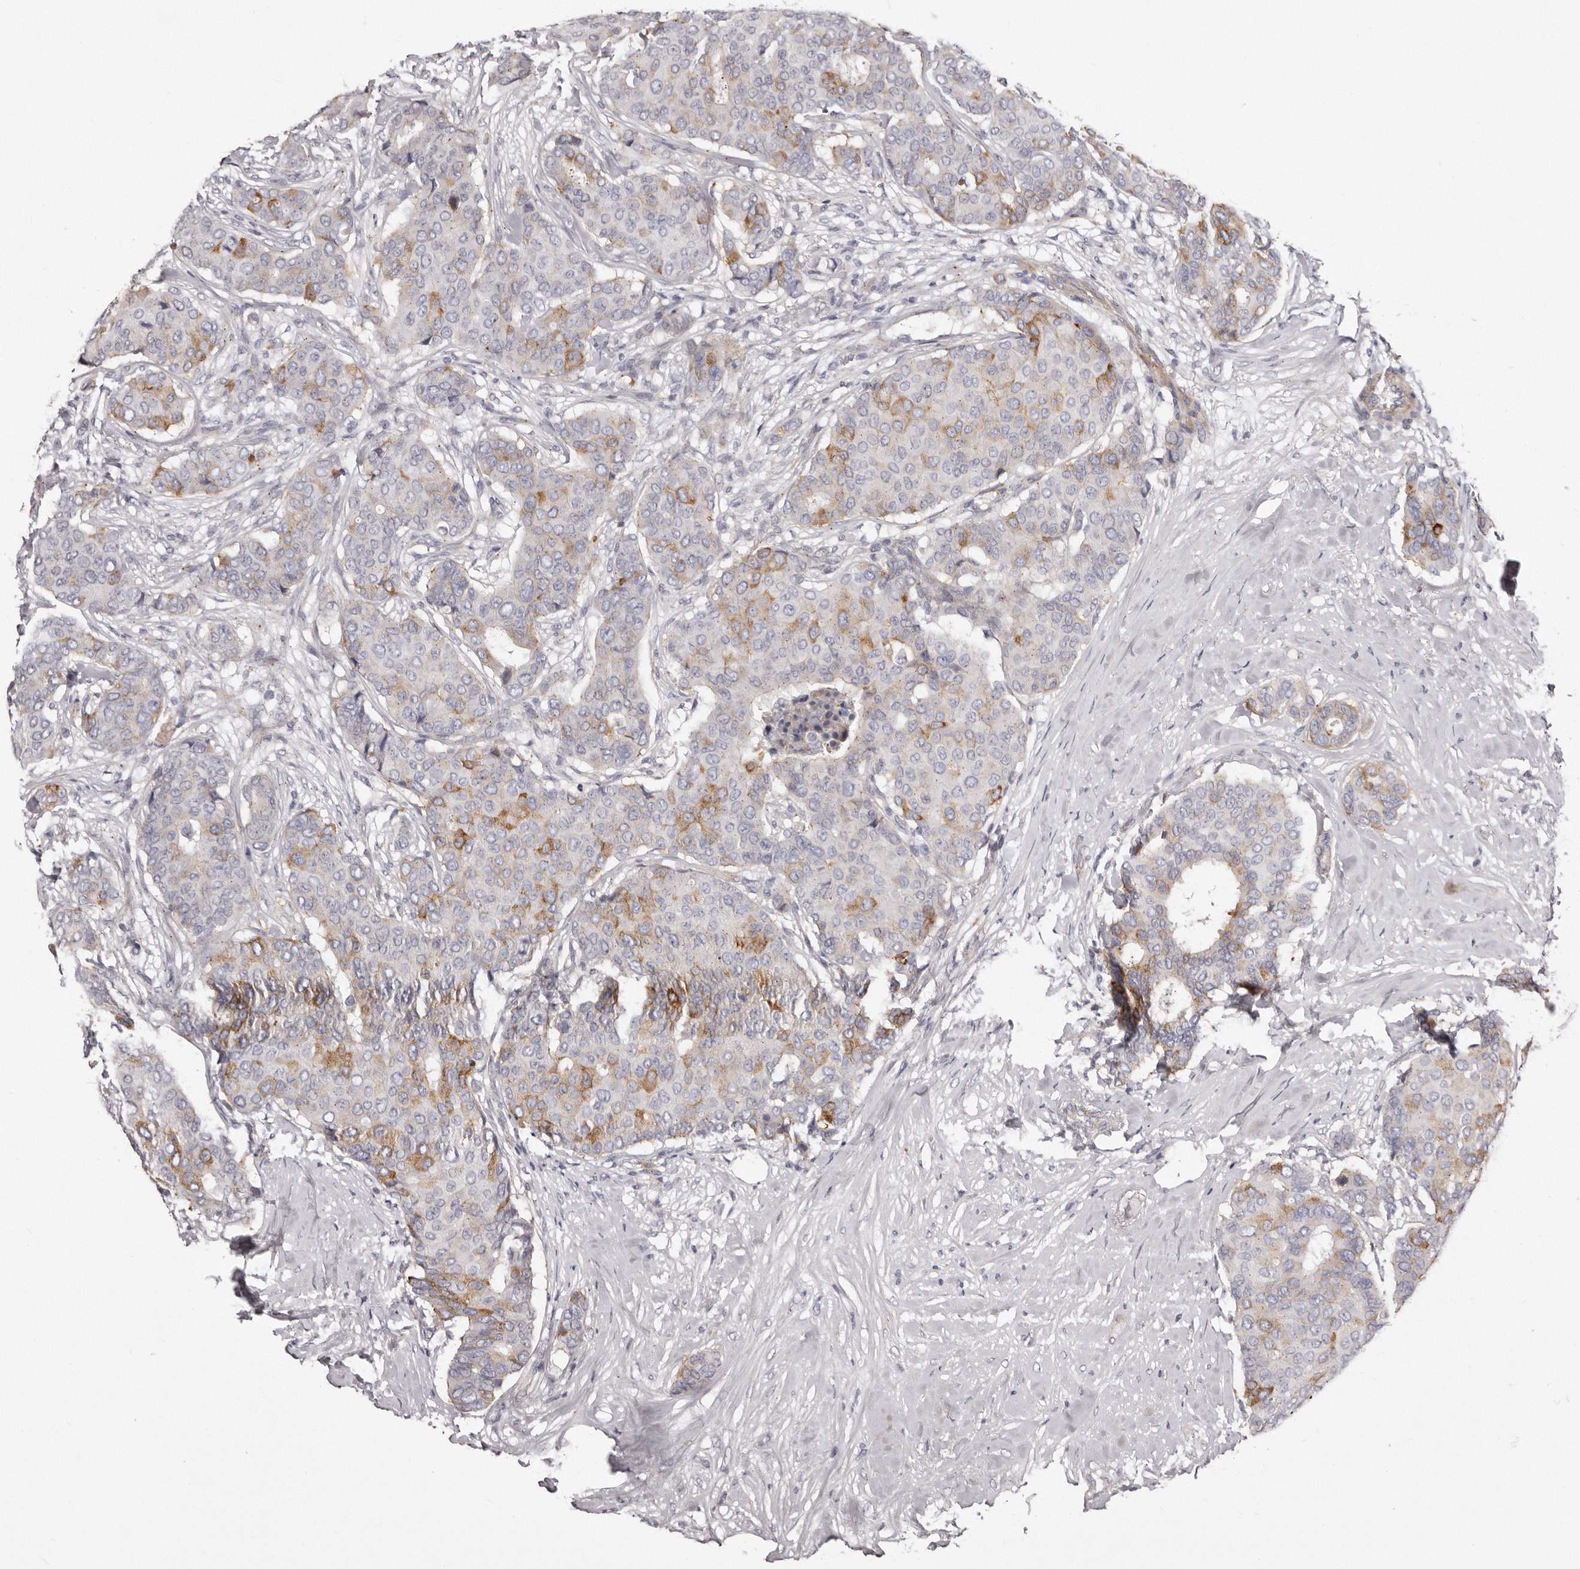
{"staining": {"intensity": "moderate", "quantity": "<25%", "location": "cytoplasmic/membranous"}, "tissue": "breast cancer", "cell_type": "Tumor cells", "image_type": "cancer", "snomed": [{"axis": "morphology", "description": "Duct carcinoma"}, {"axis": "topography", "description": "Breast"}], "caption": "Immunohistochemistry (IHC) image of human breast infiltrating ductal carcinoma stained for a protein (brown), which displays low levels of moderate cytoplasmic/membranous expression in approximately <25% of tumor cells.", "gene": "PEG10", "patient": {"sex": "female", "age": 75}}